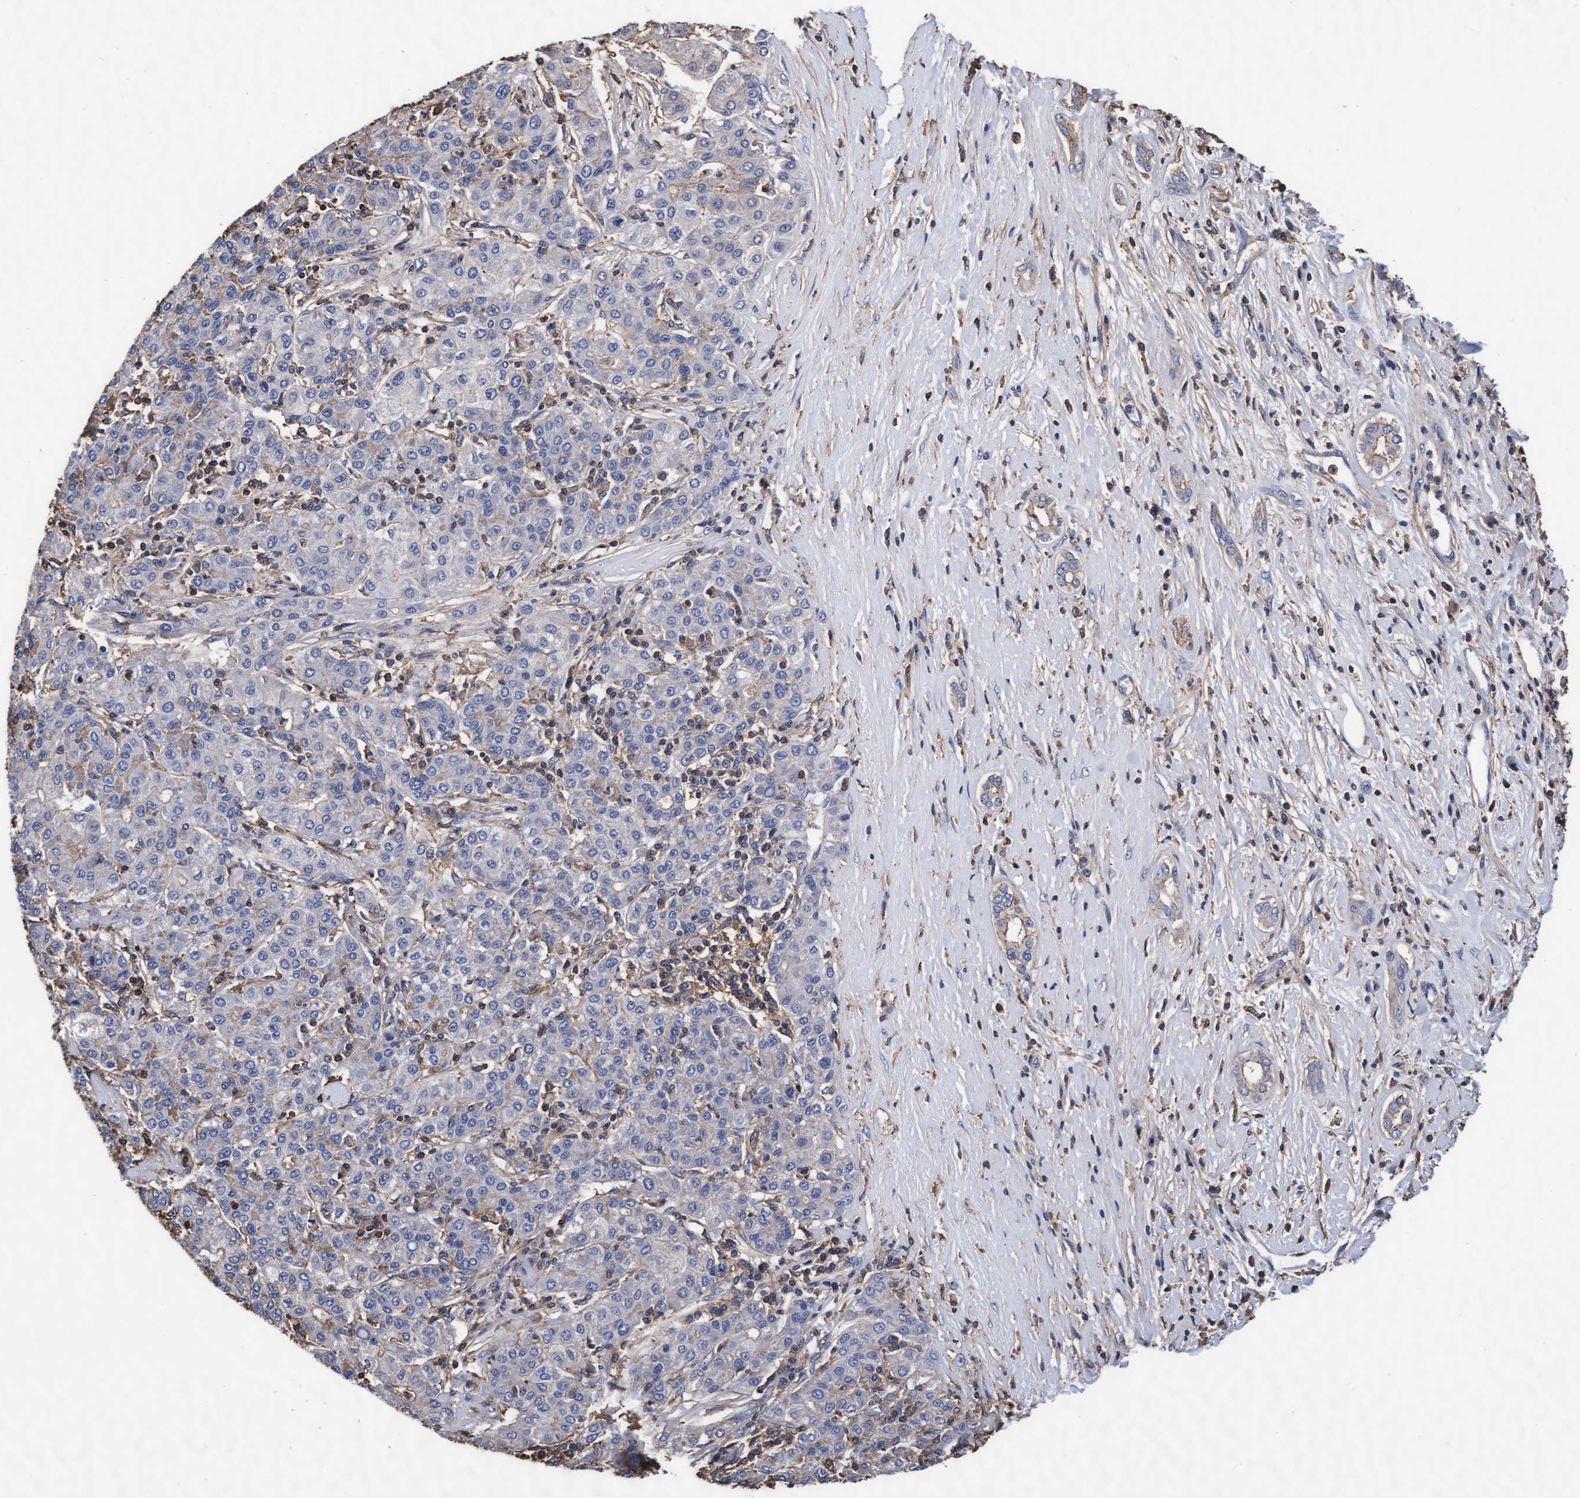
{"staining": {"intensity": "negative", "quantity": "none", "location": "none"}, "tissue": "liver cancer", "cell_type": "Tumor cells", "image_type": "cancer", "snomed": [{"axis": "morphology", "description": "Carcinoma, Hepatocellular, NOS"}, {"axis": "topography", "description": "Liver"}], "caption": "The photomicrograph displays no significant positivity in tumor cells of liver cancer (hepatocellular carcinoma).", "gene": "GRHPR", "patient": {"sex": "male", "age": 65}}